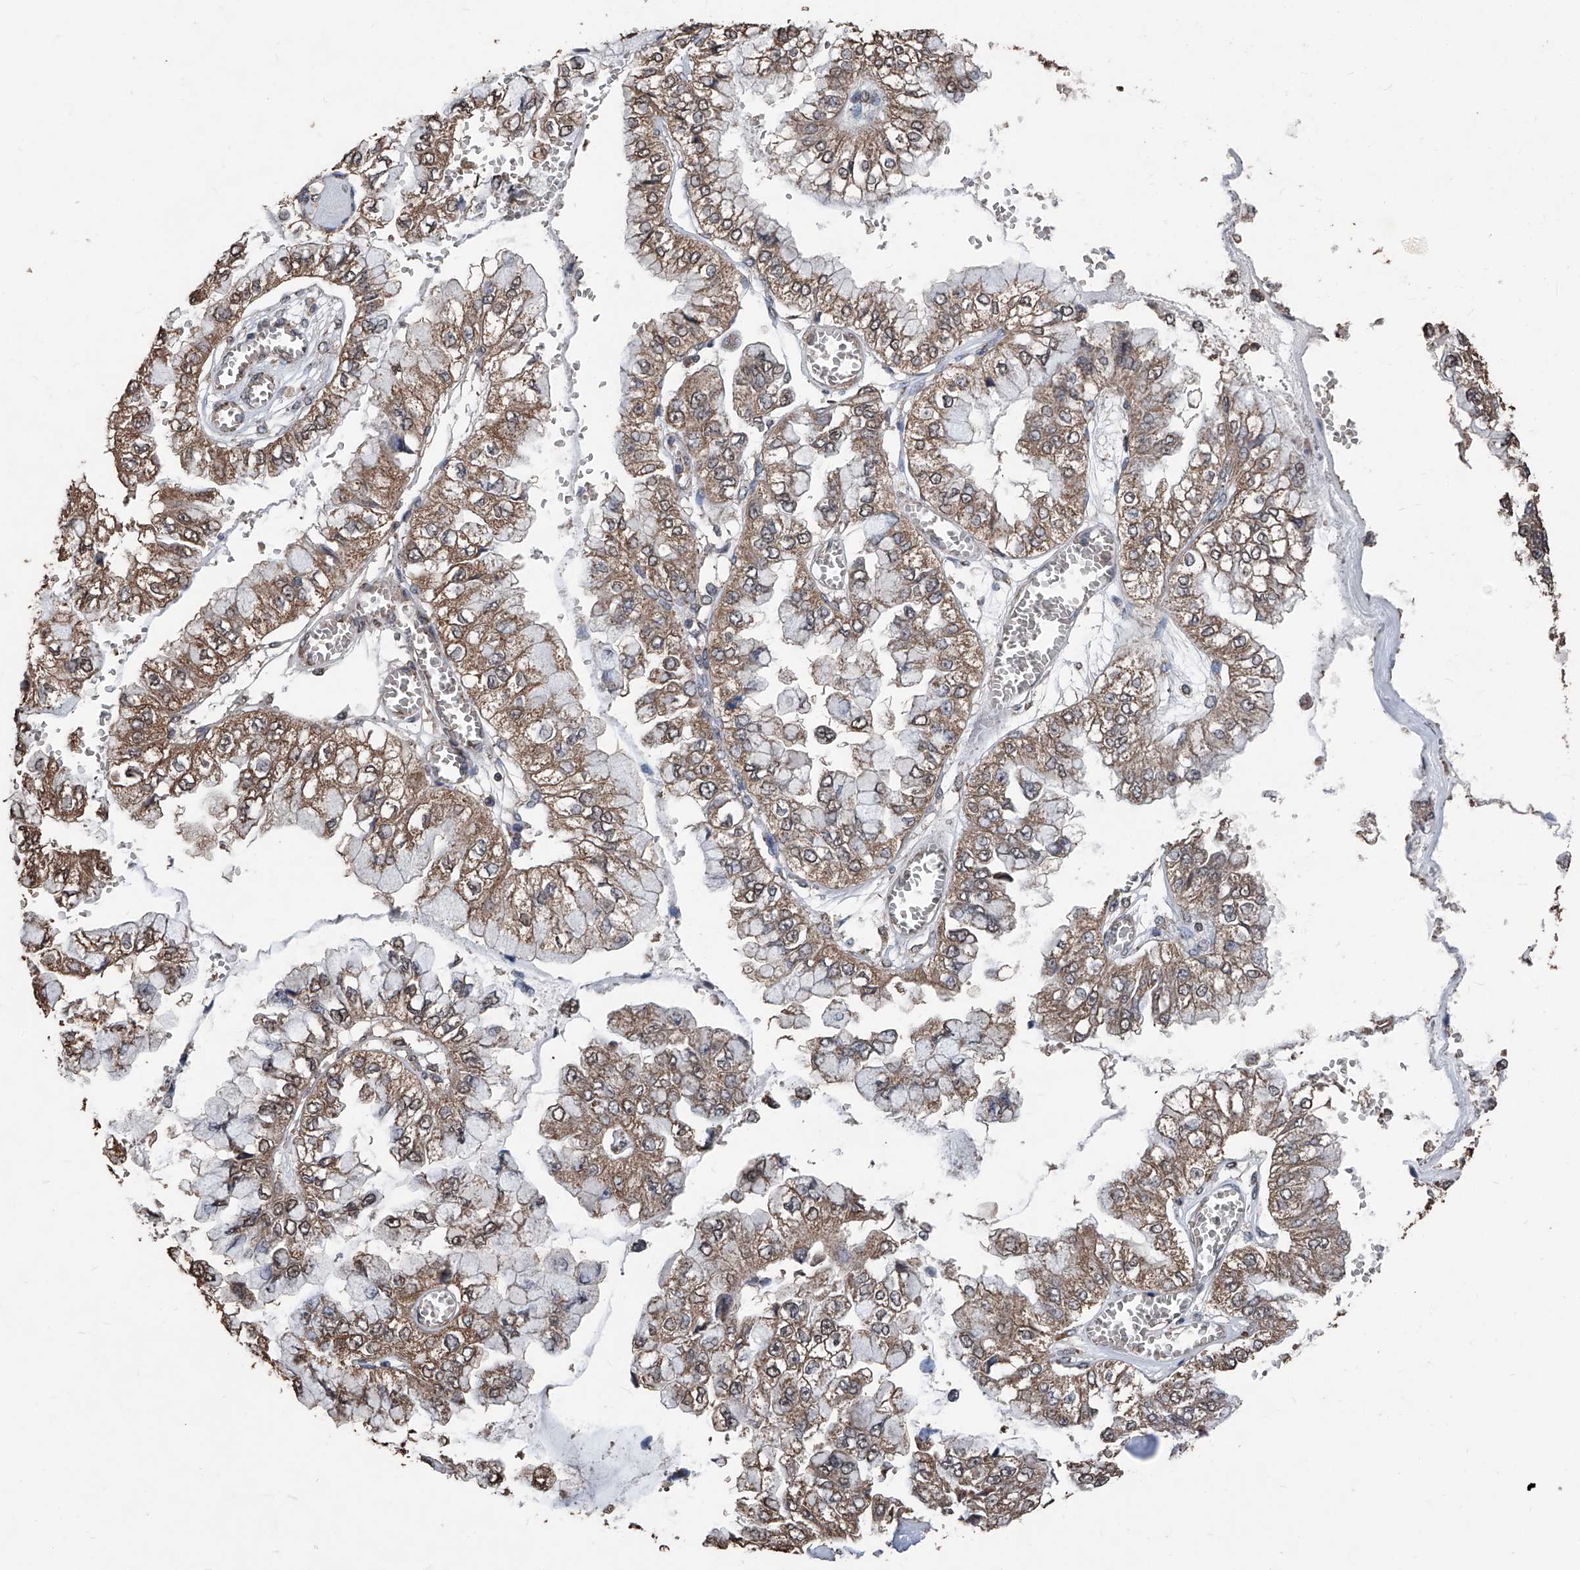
{"staining": {"intensity": "moderate", "quantity": ">75%", "location": "cytoplasmic/membranous"}, "tissue": "liver cancer", "cell_type": "Tumor cells", "image_type": "cancer", "snomed": [{"axis": "morphology", "description": "Cholangiocarcinoma"}, {"axis": "topography", "description": "Liver"}], "caption": "DAB (3,3'-diaminobenzidine) immunohistochemical staining of liver cancer (cholangiocarcinoma) exhibits moderate cytoplasmic/membranous protein staining in approximately >75% of tumor cells. (Brightfield microscopy of DAB IHC at high magnification).", "gene": "STARD7", "patient": {"sex": "female", "age": 79}}